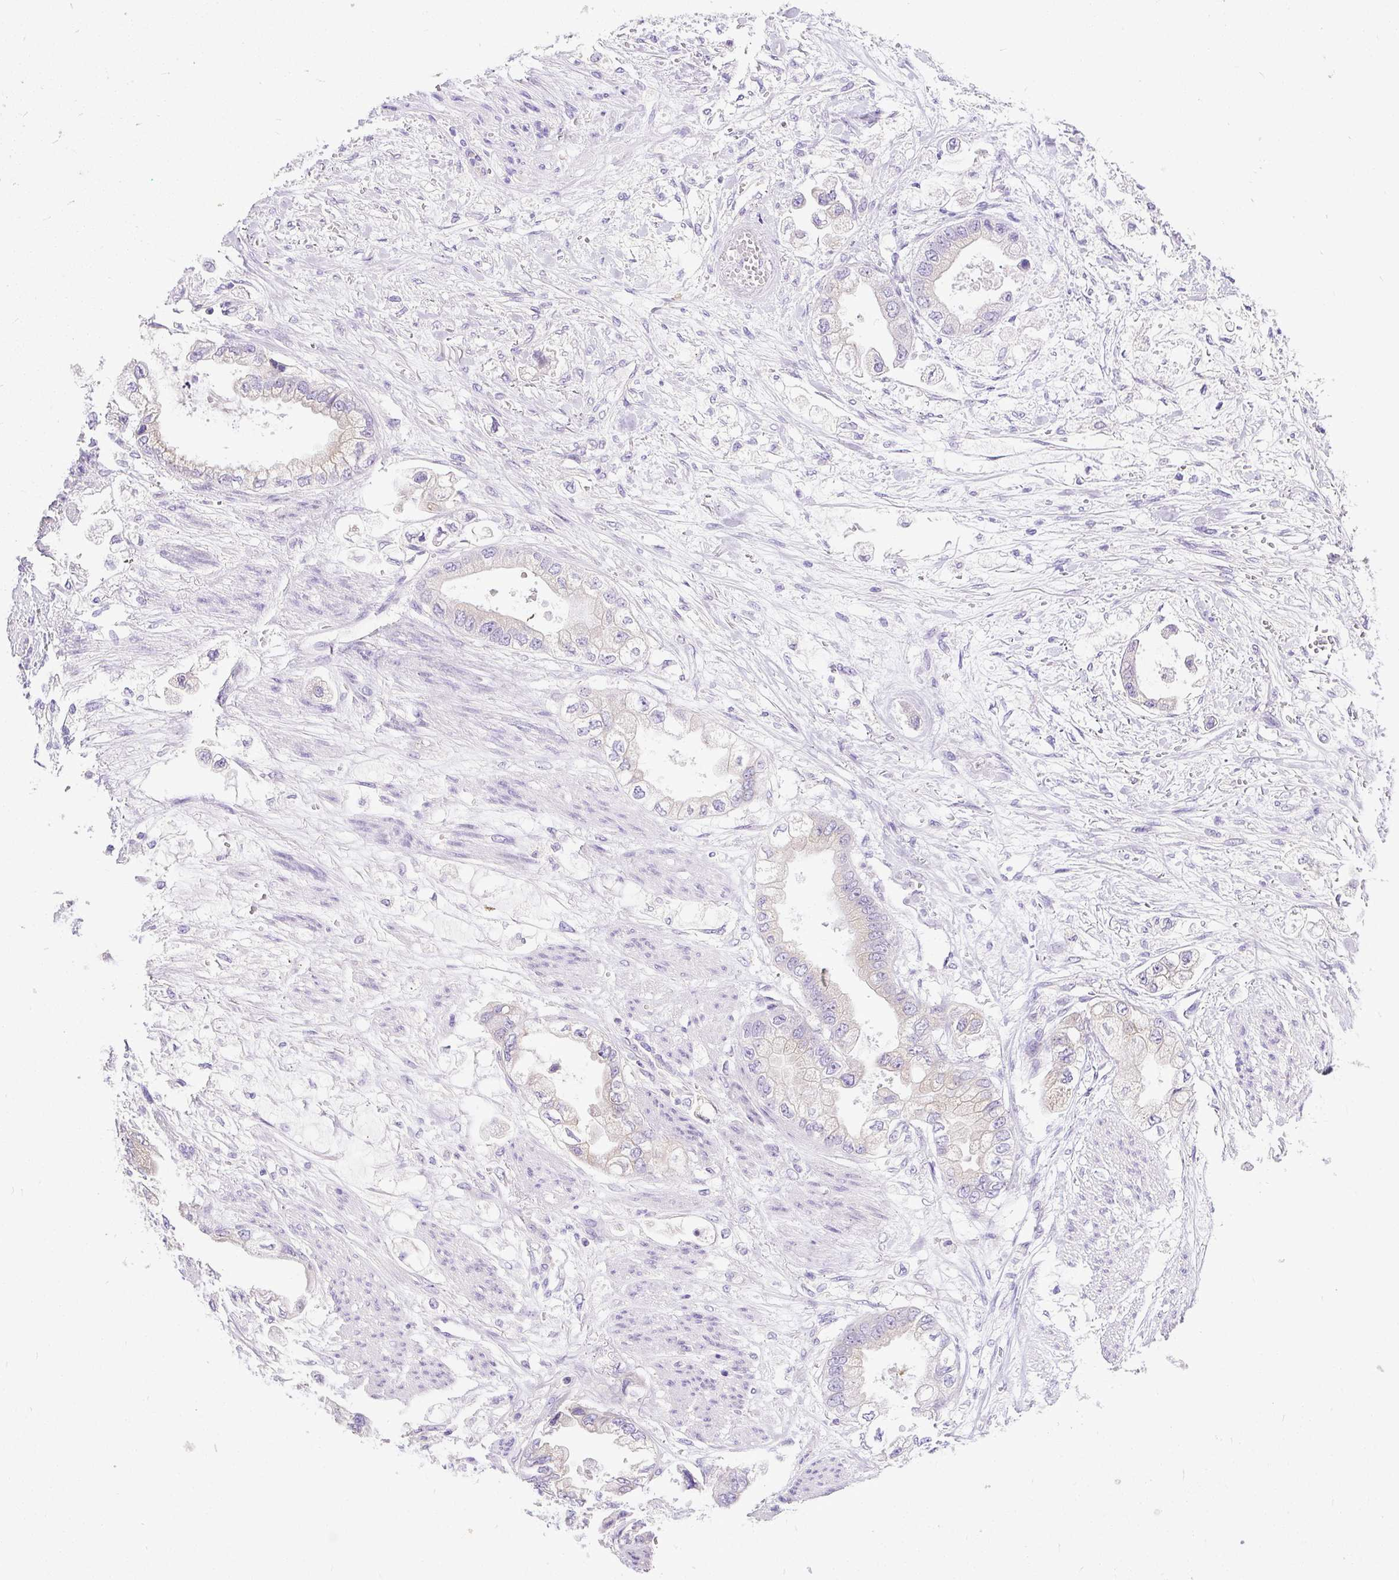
{"staining": {"intensity": "negative", "quantity": "none", "location": "none"}, "tissue": "stomach cancer", "cell_type": "Tumor cells", "image_type": "cancer", "snomed": [{"axis": "morphology", "description": "Adenocarcinoma, NOS"}, {"axis": "topography", "description": "Stomach"}], "caption": "Immunohistochemistry photomicrograph of human adenocarcinoma (stomach) stained for a protein (brown), which reveals no expression in tumor cells. (DAB (3,3'-diaminobenzidine) immunohistochemistry (IHC), high magnification).", "gene": "AMFR", "patient": {"sex": "male", "age": 62}}